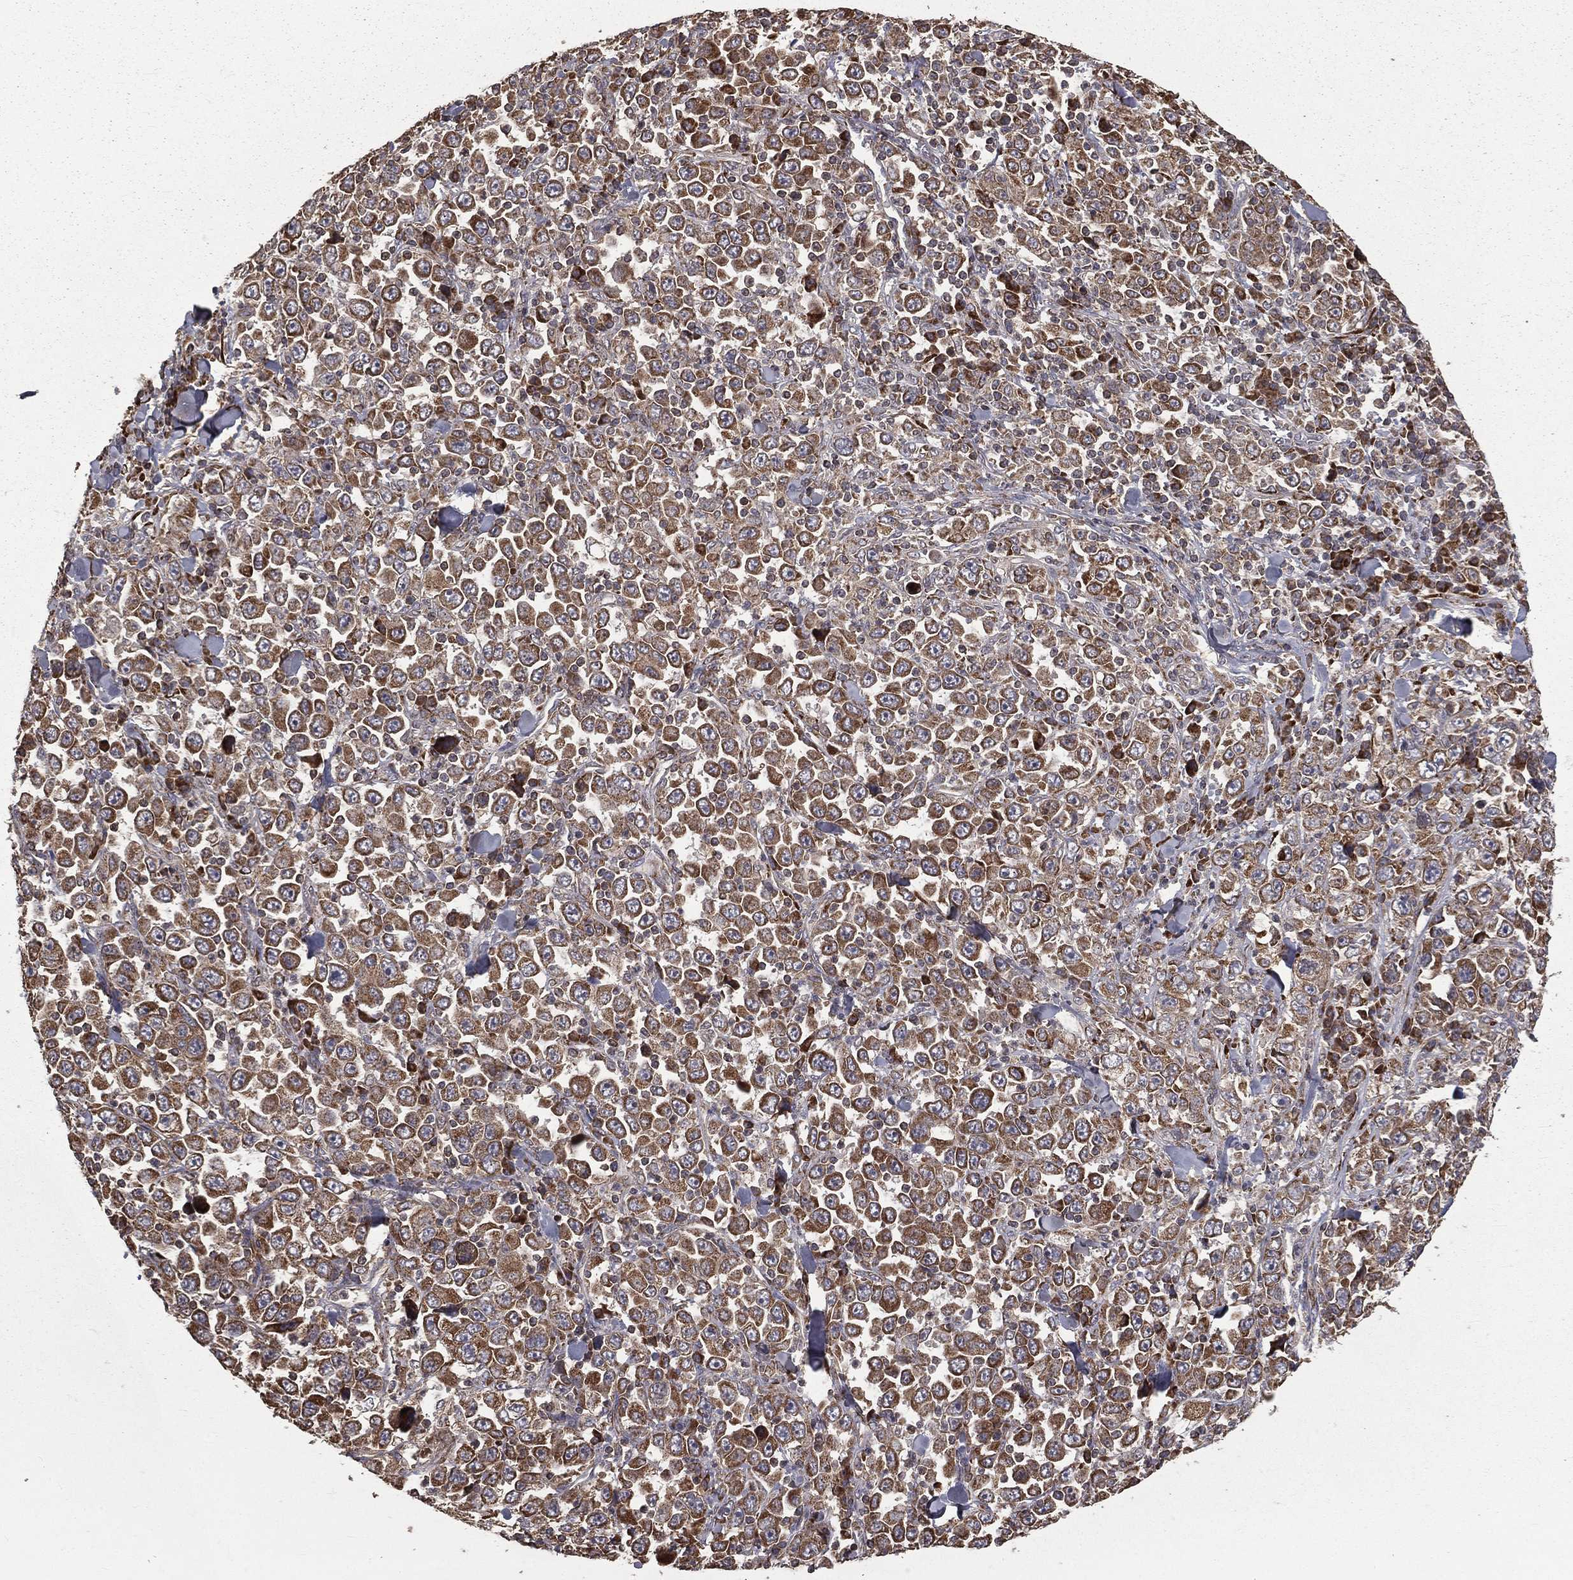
{"staining": {"intensity": "moderate", "quantity": ">75%", "location": "cytoplasmic/membranous"}, "tissue": "stomach cancer", "cell_type": "Tumor cells", "image_type": "cancer", "snomed": [{"axis": "morphology", "description": "Normal tissue, NOS"}, {"axis": "morphology", "description": "Adenocarcinoma, NOS"}, {"axis": "topography", "description": "Stomach, upper"}, {"axis": "topography", "description": "Stomach"}], "caption": "Stomach cancer (adenocarcinoma) stained for a protein displays moderate cytoplasmic/membranous positivity in tumor cells.", "gene": "OLFML1", "patient": {"sex": "male", "age": 59}}